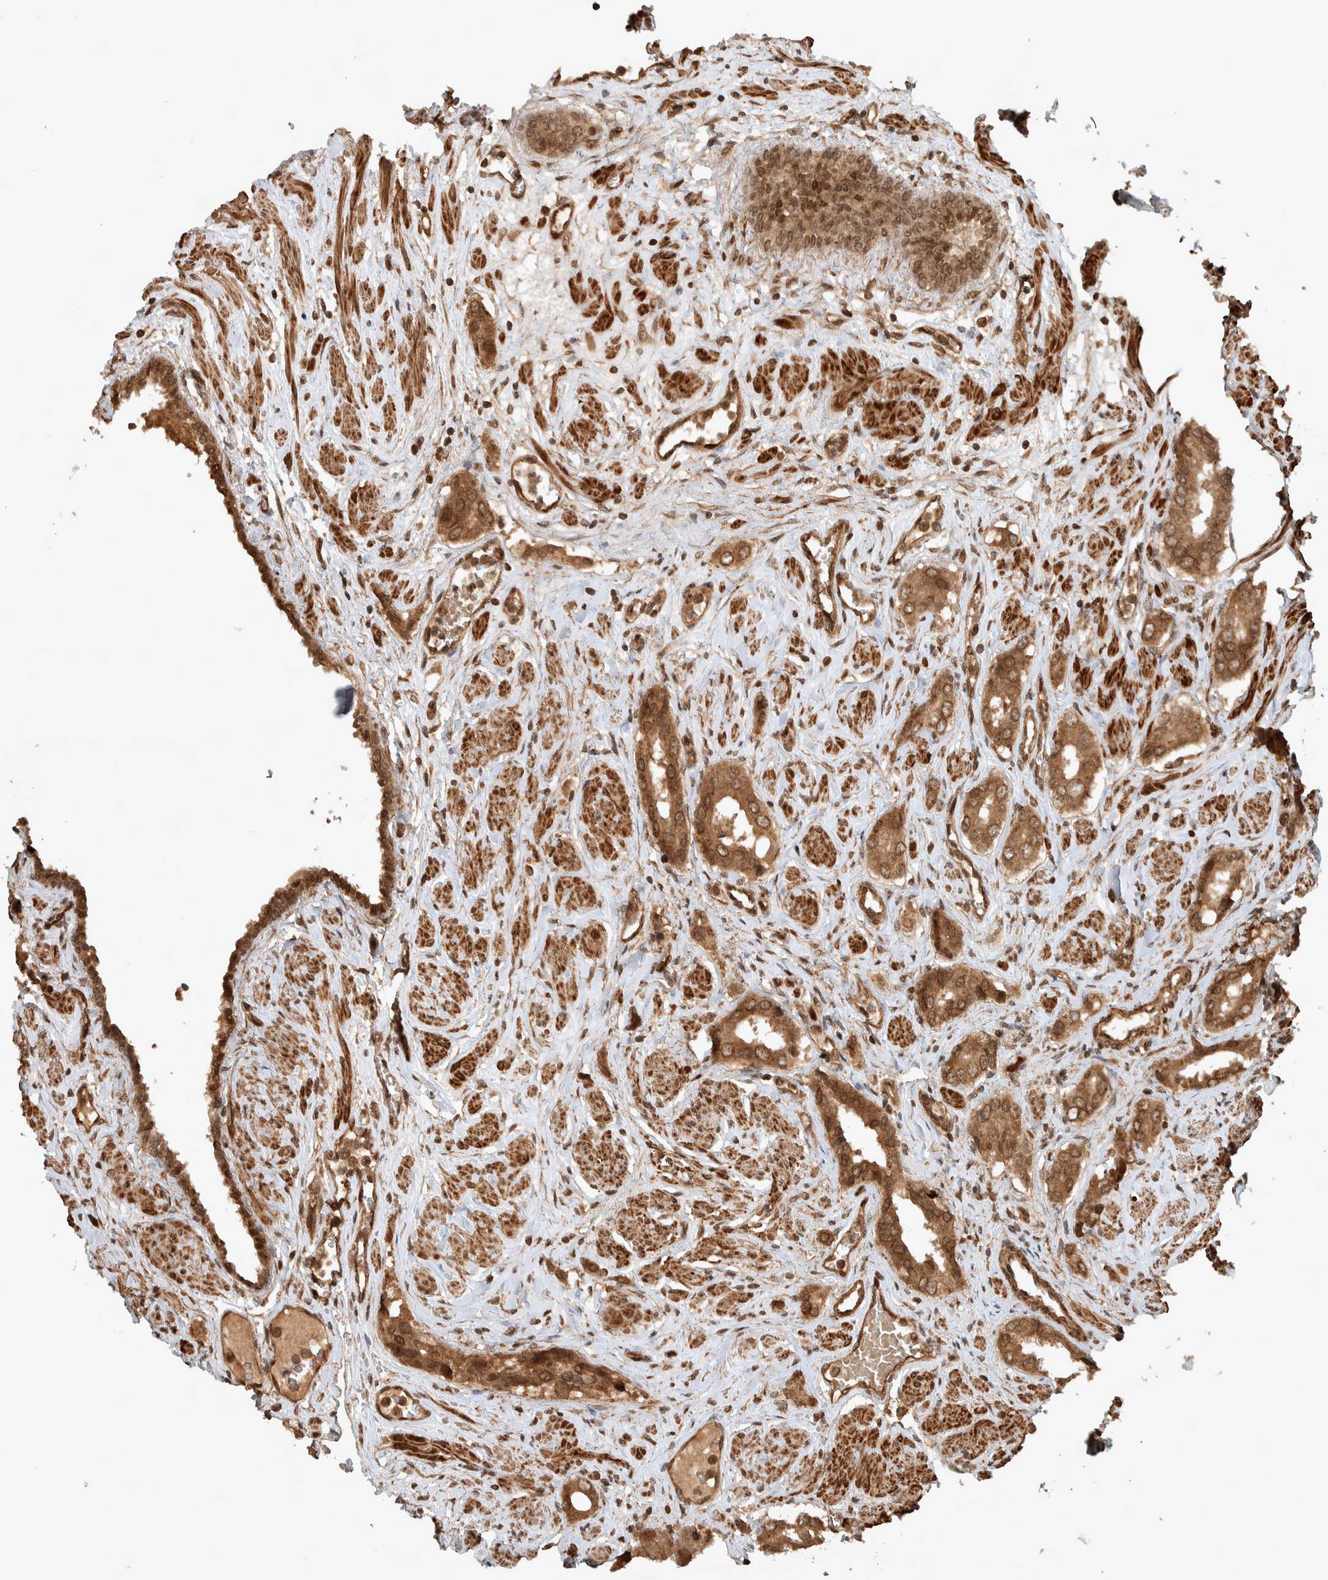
{"staining": {"intensity": "moderate", "quantity": ">75%", "location": "cytoplasmic/membranous,nuclear"}, "tissue": "prostate cancer", "cell_type": "Tumor cells", "image_type": "cancer", "snomed": [{"axis": "morphology", "description": "Adenocarcinoma, High grade"}, {"axis": "topography", "description": "Prostate"}], "caption": "IHC (DAB (3,3'-diaminobenzidine)) staining of human prostate adenocarcinoma (high-grade) demonstrates moderate cytoplasmic/membranous and nuclear protein expression in about >75% of tumor cells.", "gene": "CNTROB", "patient": {"sex": "male", "age": 52}}